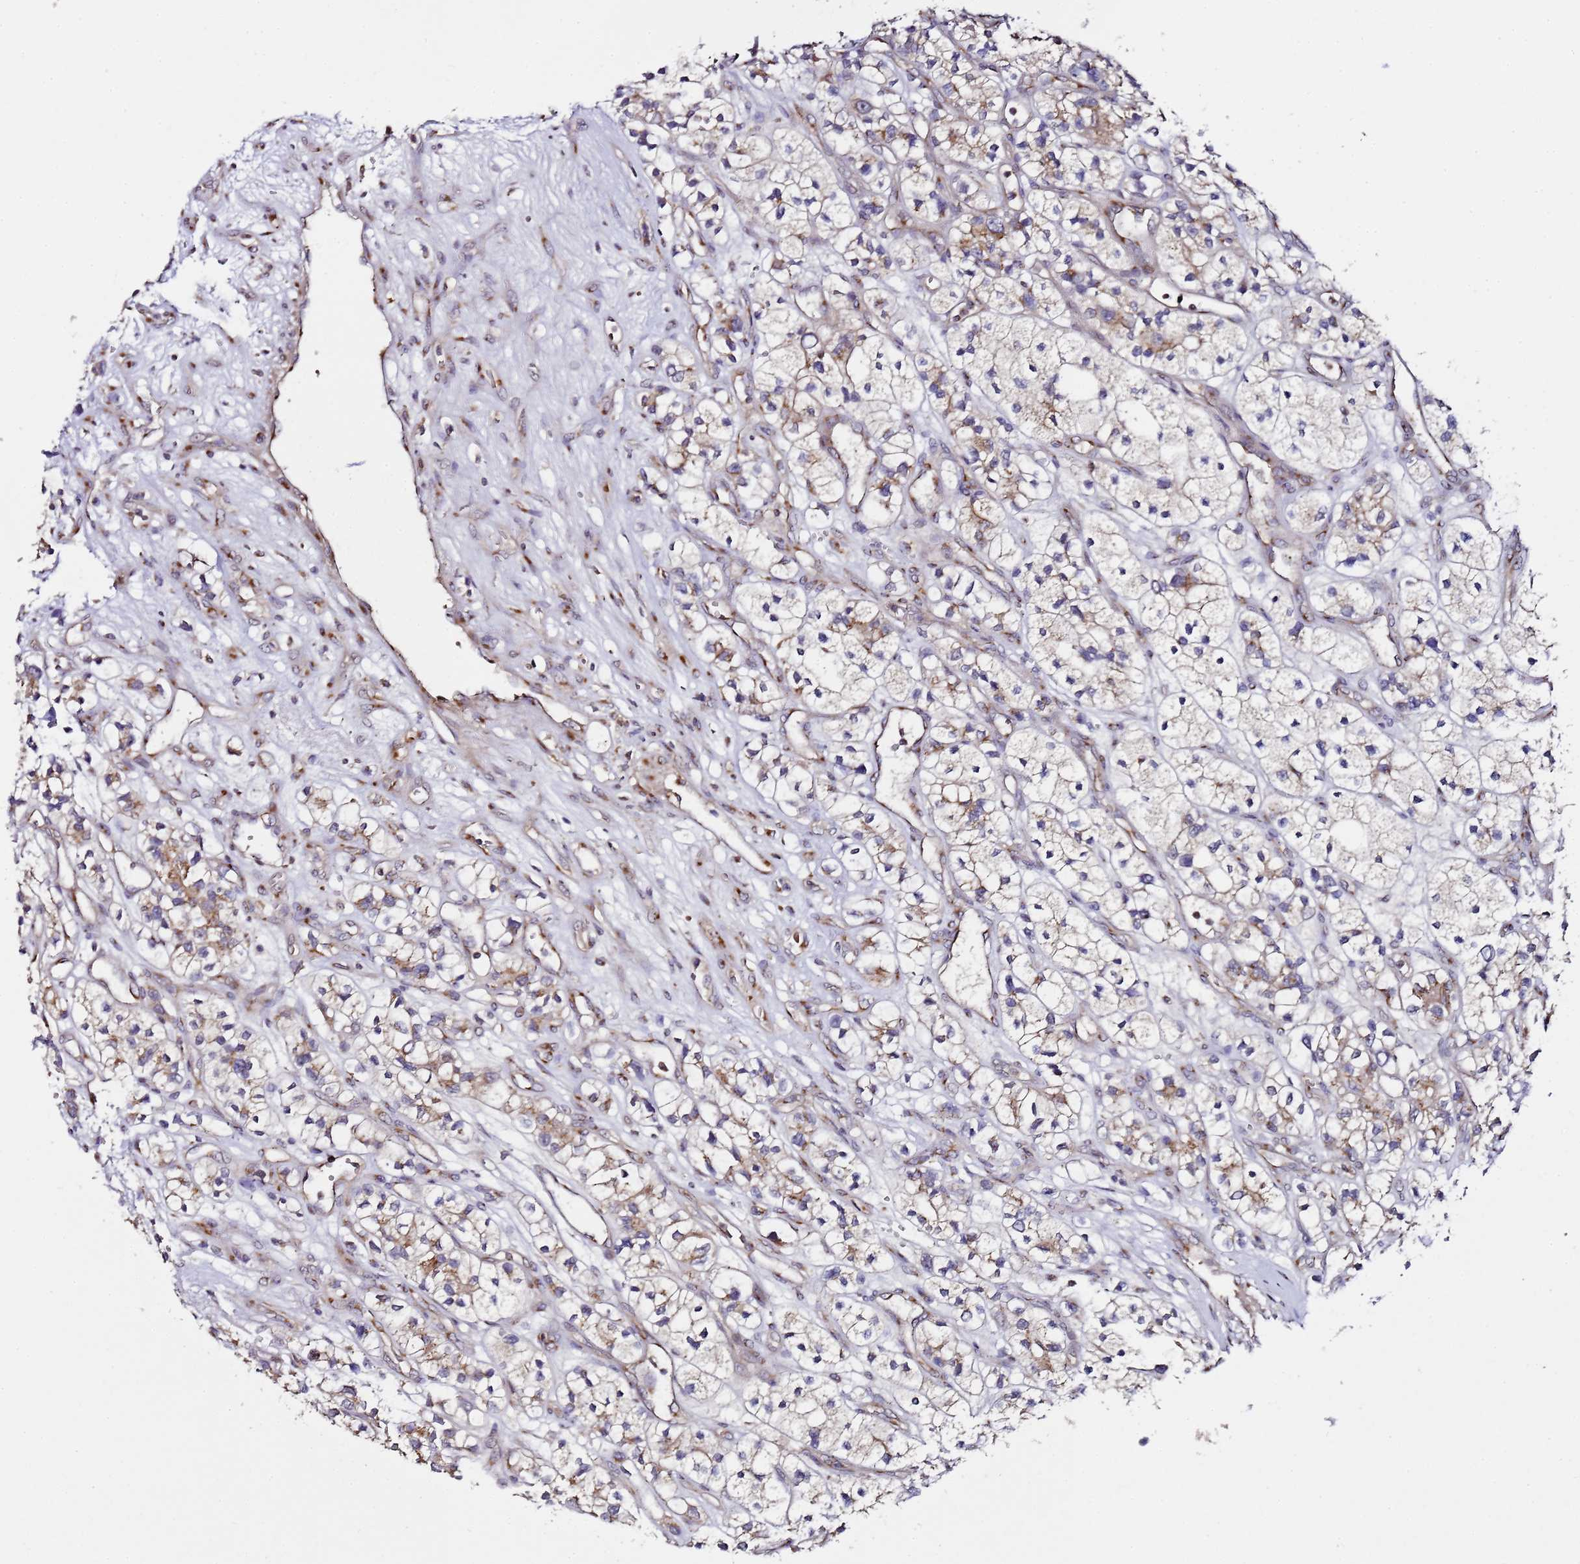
{"staining": {"intensity": "moderate", "quantity": "<25%", "location": "cytoplasmic/membranous"}, "tissue": "renal cancer", "cell_type": "Tumor cells", "image_type": "cancer", "snomed": [{"axis": "morphology", "description": "Adenocarcinoma, NOS"}, {"axis": "topography", "description": "Kidney"}], "caption": "This is a histology image of IHC staining of renal cancer, which shows moderate positivity in the cytoplasmic/membranous of tumor cells.", "gene": "MRPL49", "patient": {"sex": "female", "age": 57}}